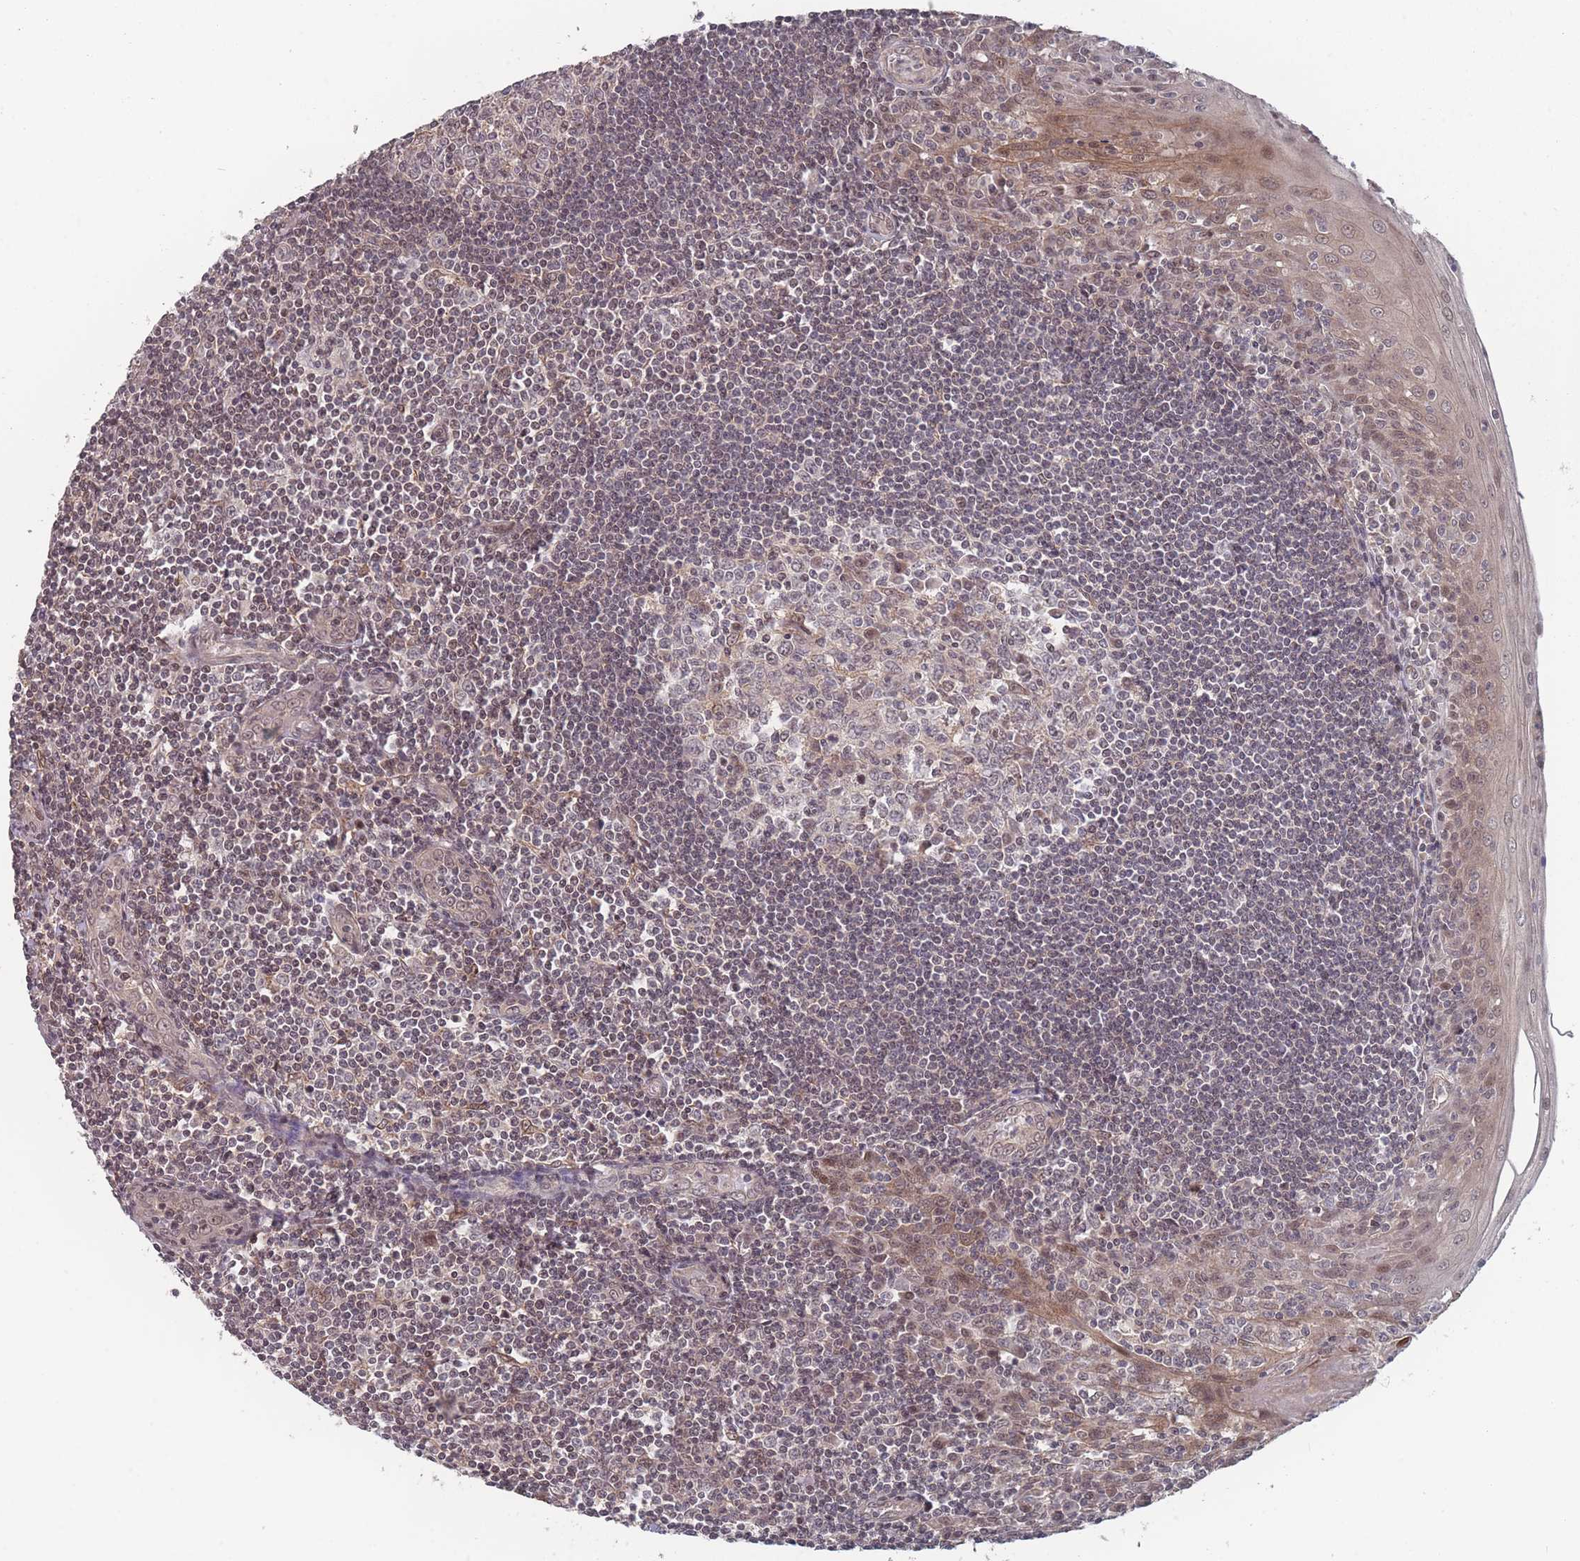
{"staining": {"intensity": "moderate", "quantity": "25%-75%", "location": "nuclear"}, "tissue": "tonsil", "cell_type": "Germinal center cells", "image_type": "normal", "snomed": [{"axis": "morphology", "description": "Normal tissue, NOS"}, {"axis": "topography", "description": "Tonsil"}], "caption": "Human tonsil stained with a brown dye shows moderate nuclear positive staining in approximately 25%-75% of germinal center cells.", "gene": "CNTRL", "patient": {"sex": "male", "age": 27}}